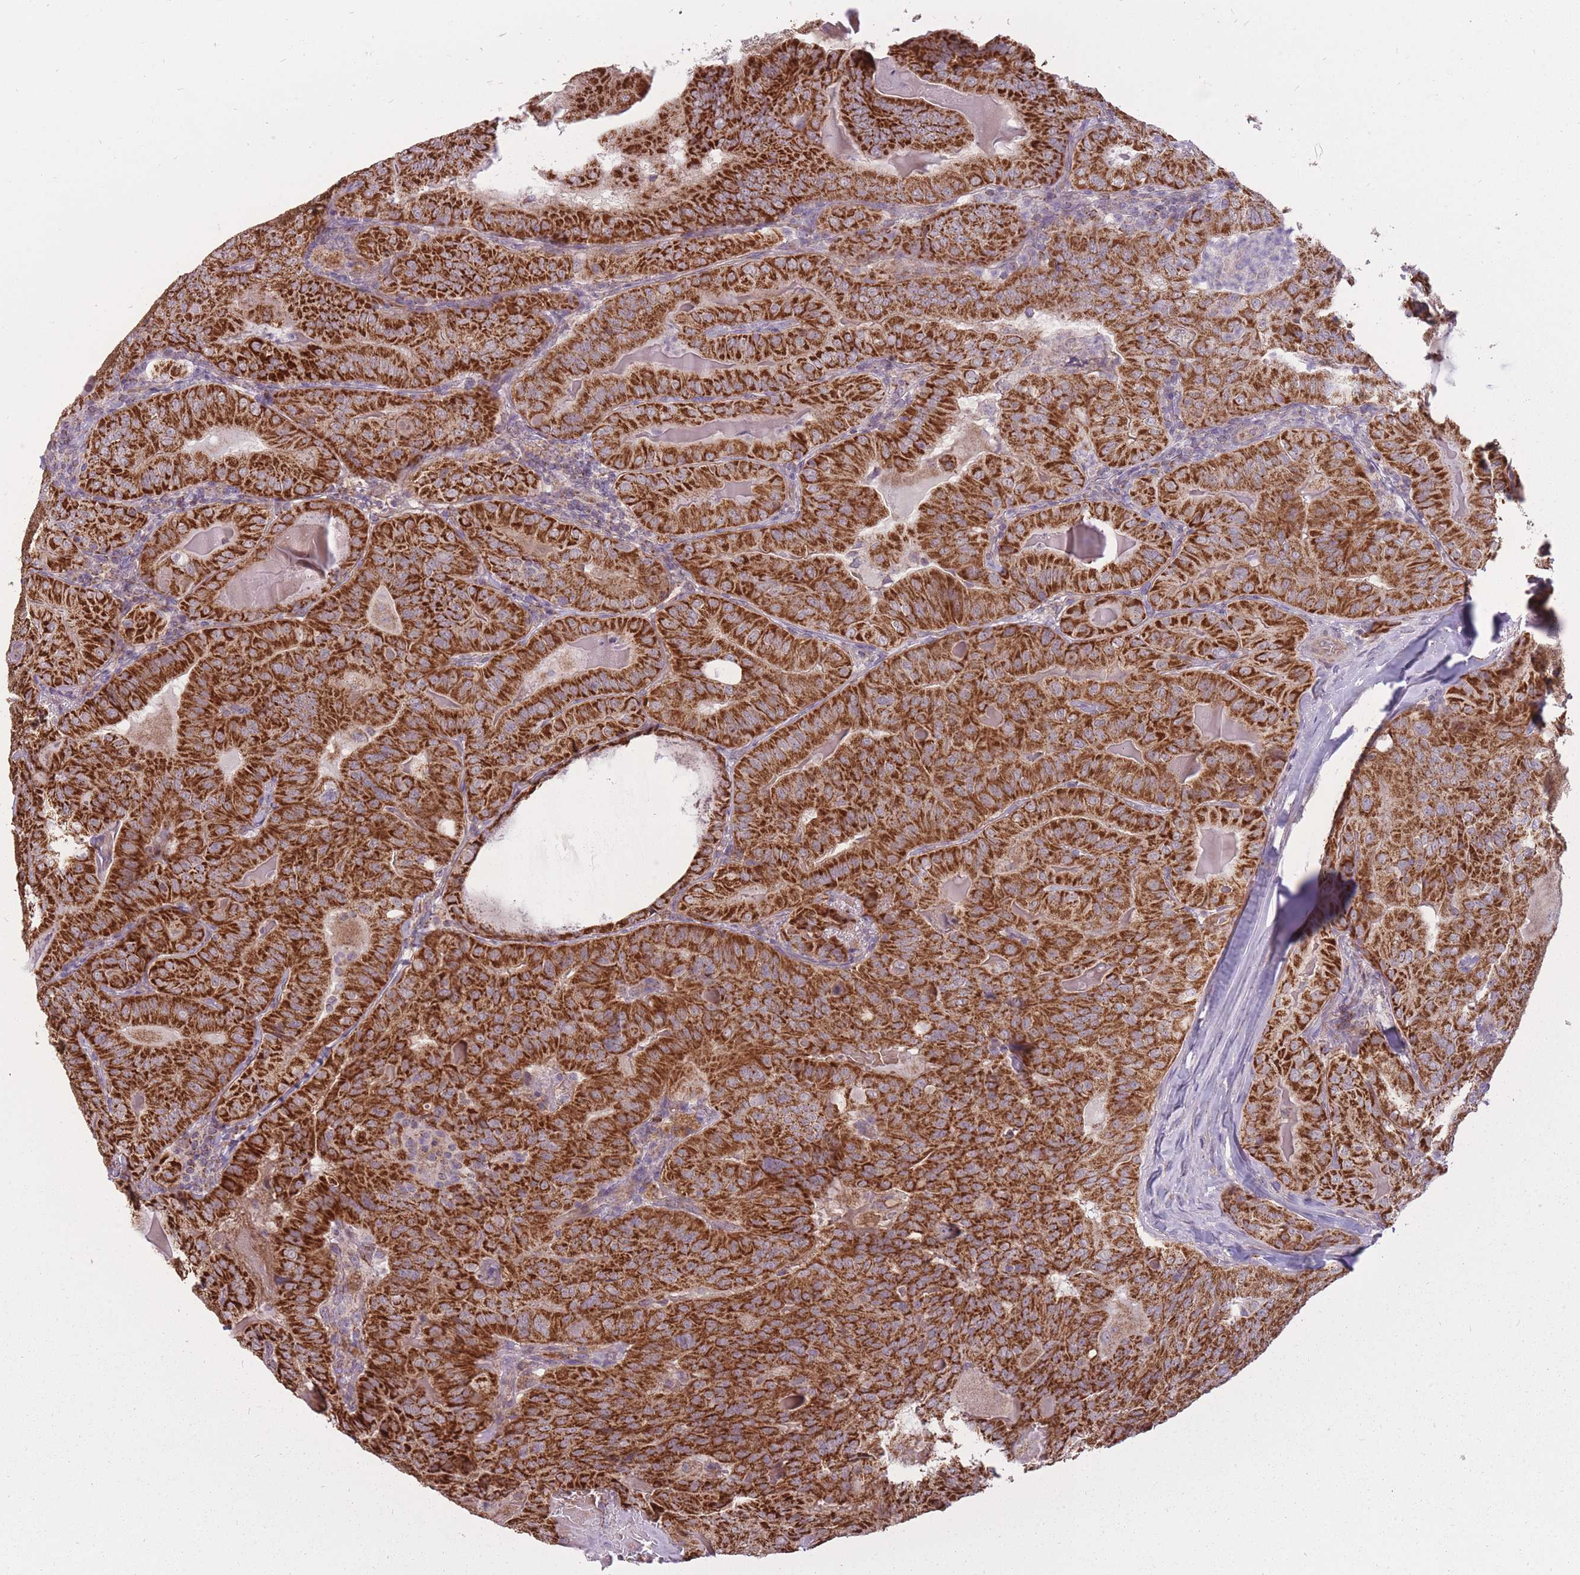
{"staining": {"intensity": "strong", "quantity": ">75%", "location": "cytoplasmic/membranous"}, "tissue": "thyroid cancer", "cell_type": "Tumor cells", "image_type": "cancer", "snomed": [{"axis": "morphology", "description": "Papillary adenocarcinoma, NOS"}, {"axis": "topography", "description": "Thyroid gland"}], "caption": "The histopathology image displays a brown stain indicating the presence of a protein in the cytoplasmic/membranous of tumor cells in thyroid cancer.", "gene": "LIN7C", "patient": {"sex": "female", "age": 68}}